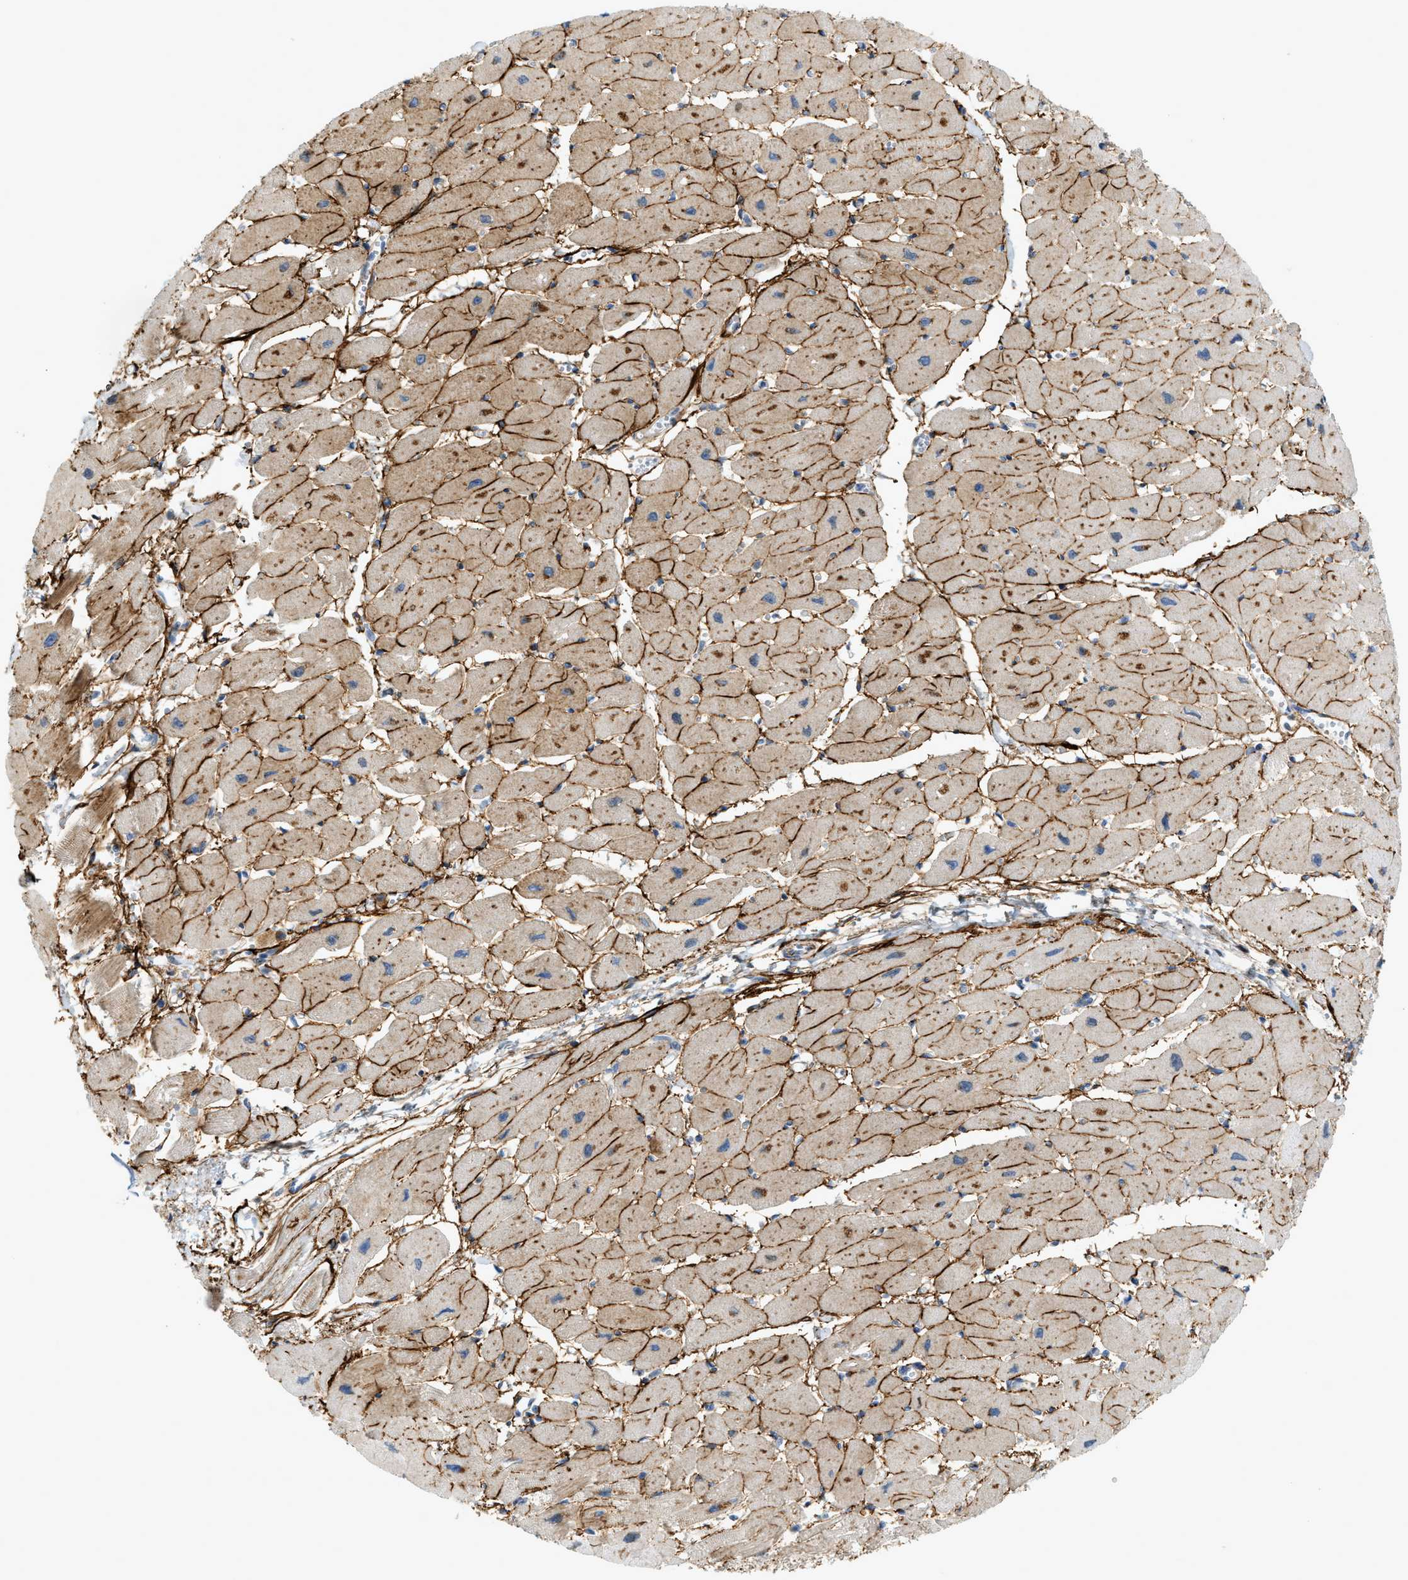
{"staining": {"intensity": "moderate", "quantity": ">75%", "location": "cytoplasmic/membranous"}, "tissue": "heart muscle", "cell_type": "Cardiomyocytes", "image_type": "normal", "snomed": [{"axis": "morphology", "description": "Normal tissue, NOS"}, {"axis": "topography", "description": "Heart"}], "caption": "Heart muscle stained for a protein displays moderate cytoplasmic/membranous positivity in cardiomyocytes. (IHC, brightfield microscopy, high magnification).", "gene": "LMBRD1", "patient": {"sex": "female", "age": 54}}